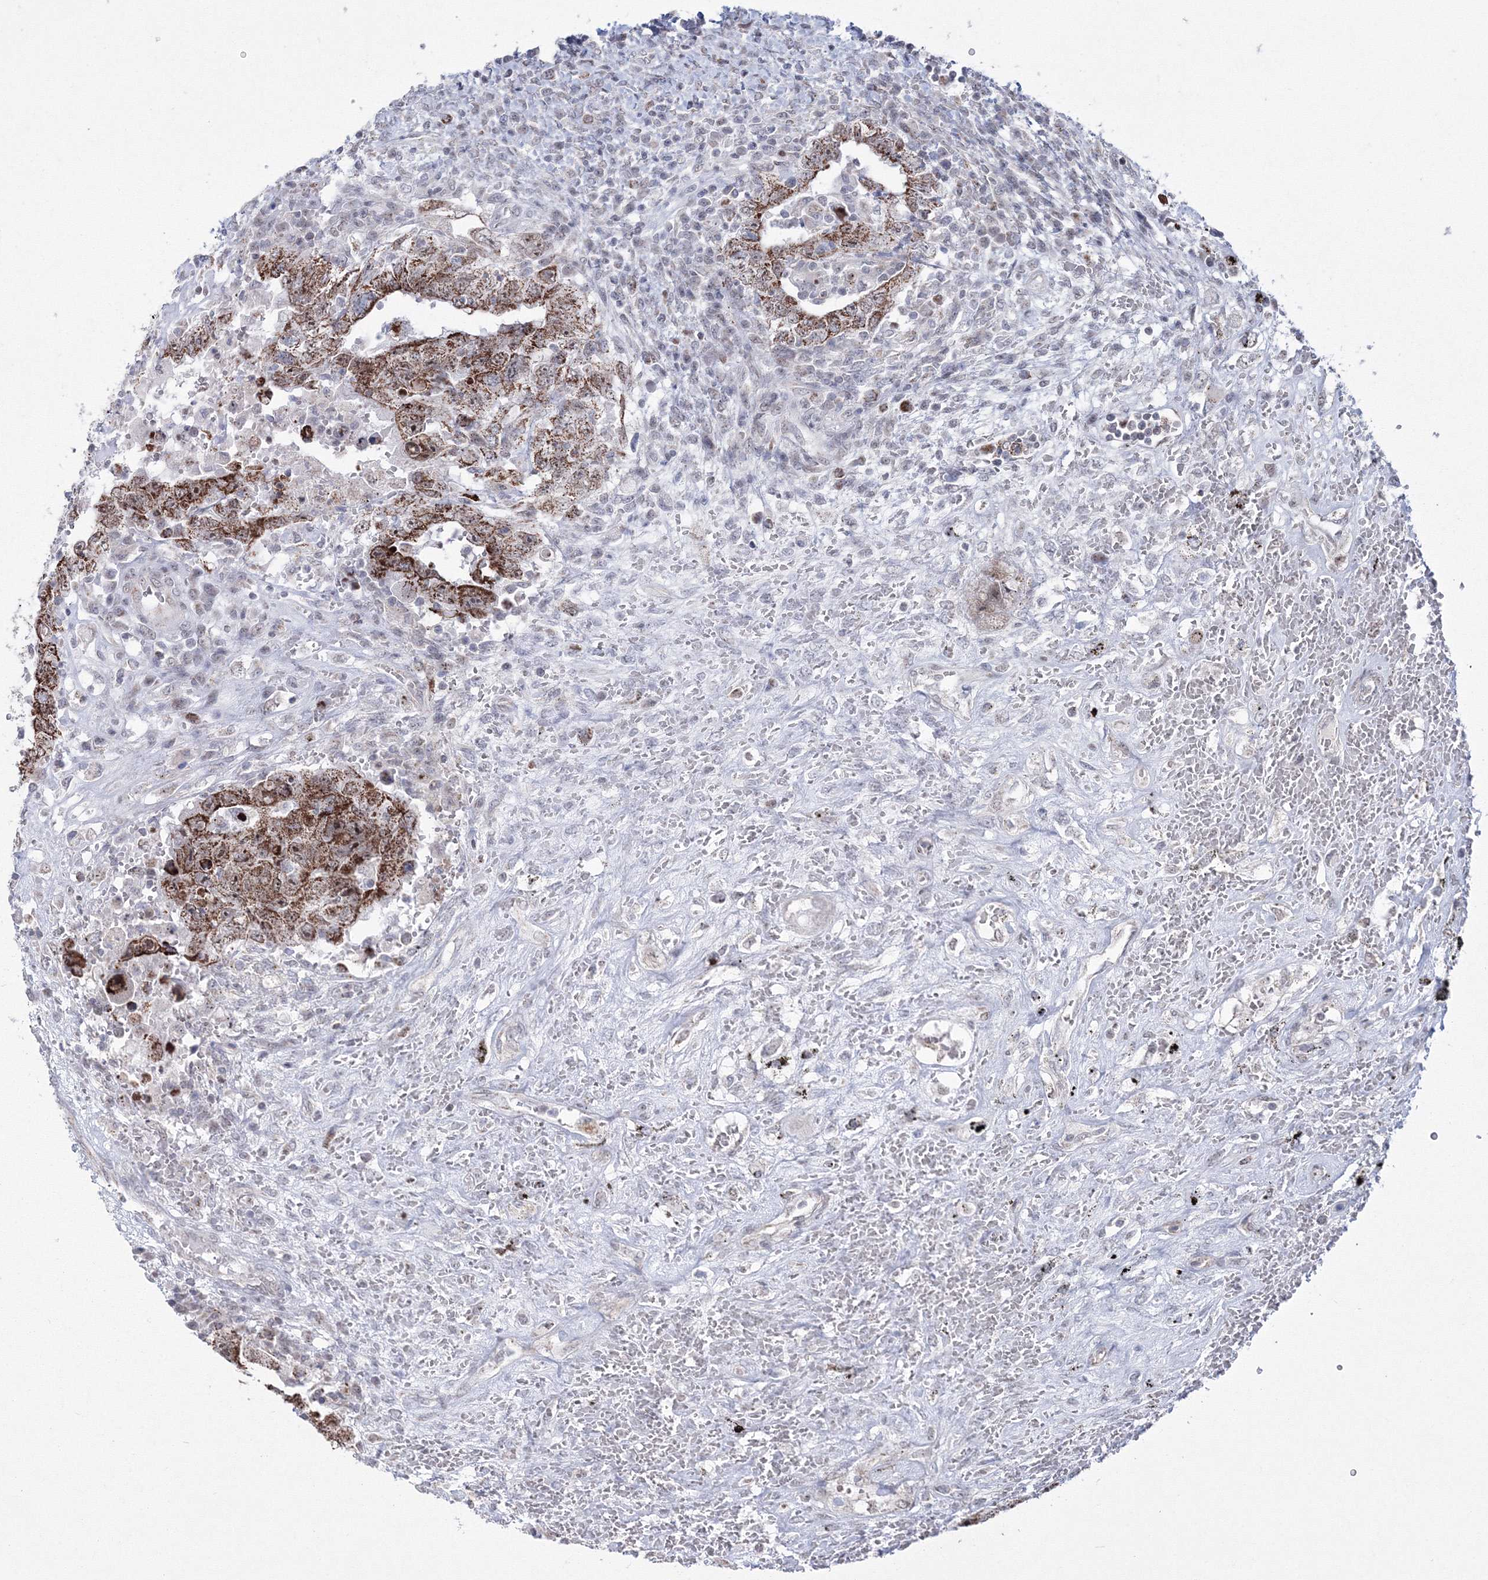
{"staining": {"intensity": "strong", "quantity": ">75%", "location": "cytoplasmic/membranous"}, "tissue": "testis cancer", "cell_type": "Tumor cells", "image_type": "cancer", "snomed": [{"axis": "morphology", "description": "Carcinoma, Embryonal, NOS"}, {"axis": "topography", "description": "Testis"}], "caption": "There is high levels of strong cytoplasmic/membranous expression in tumor cells of testis embryonal carcinoma, as demonstrated by immunohistochemical staining (brown color).", "gene": "GRSF1", "patient": {"sex": "male", "age": 26}}